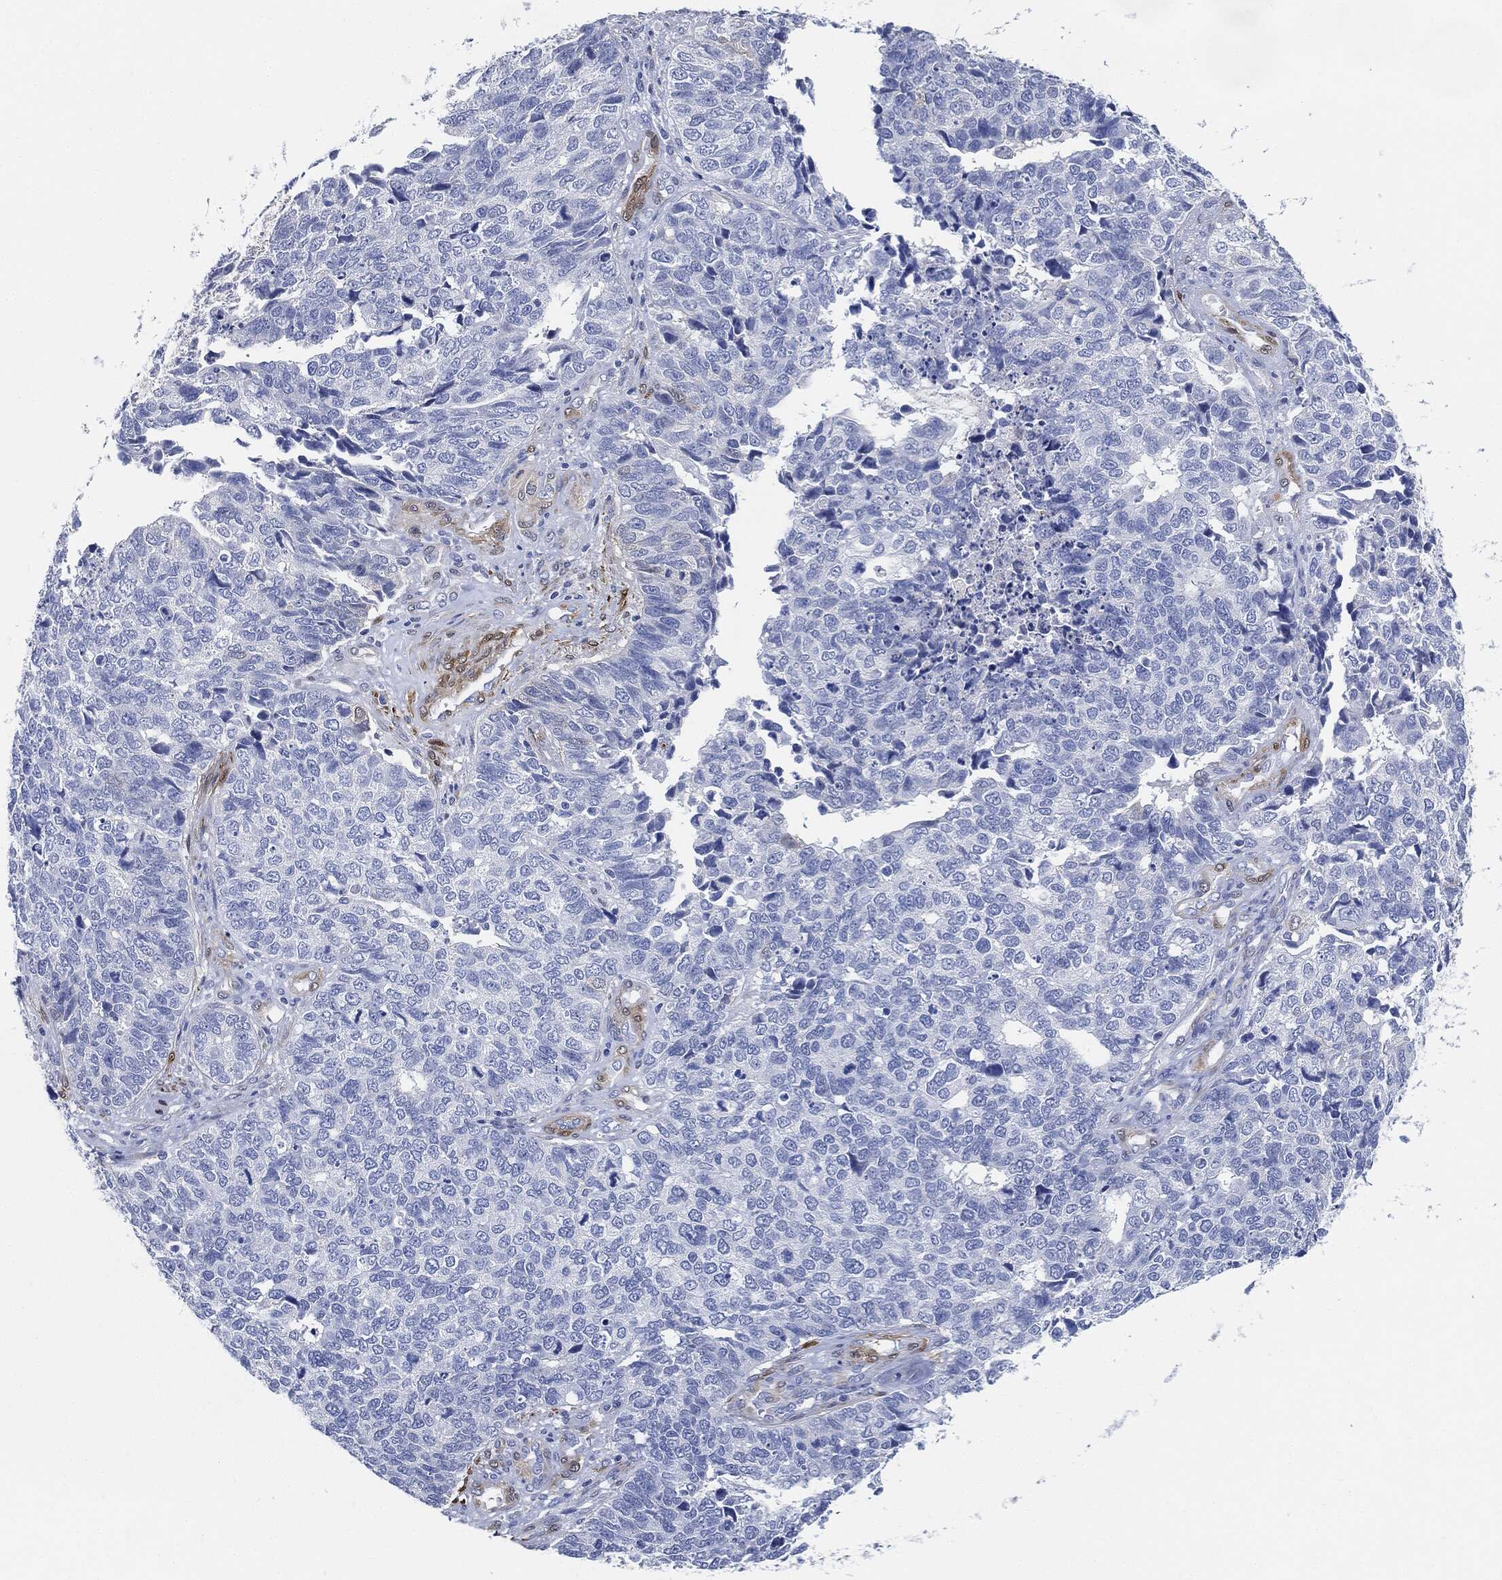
{"staining": {"intensity": "negative", "quantity": "none", "location": "none"}, "tissue": "cervical cancer", "cell_type": "Tumor cells", "image_type": "cancer", "snomed": [{"axis": "morphology", "description": "Squamous cell carcinoma, NOS"}, {"axis": "topography", "description": "Cervix"}], "caption": "The photomicrograph shows no staining of tumor cells in squamous cell carcinoma (cervical).", "gene": "TAGLN", "patient": {"sex": "female", "age": 63}}